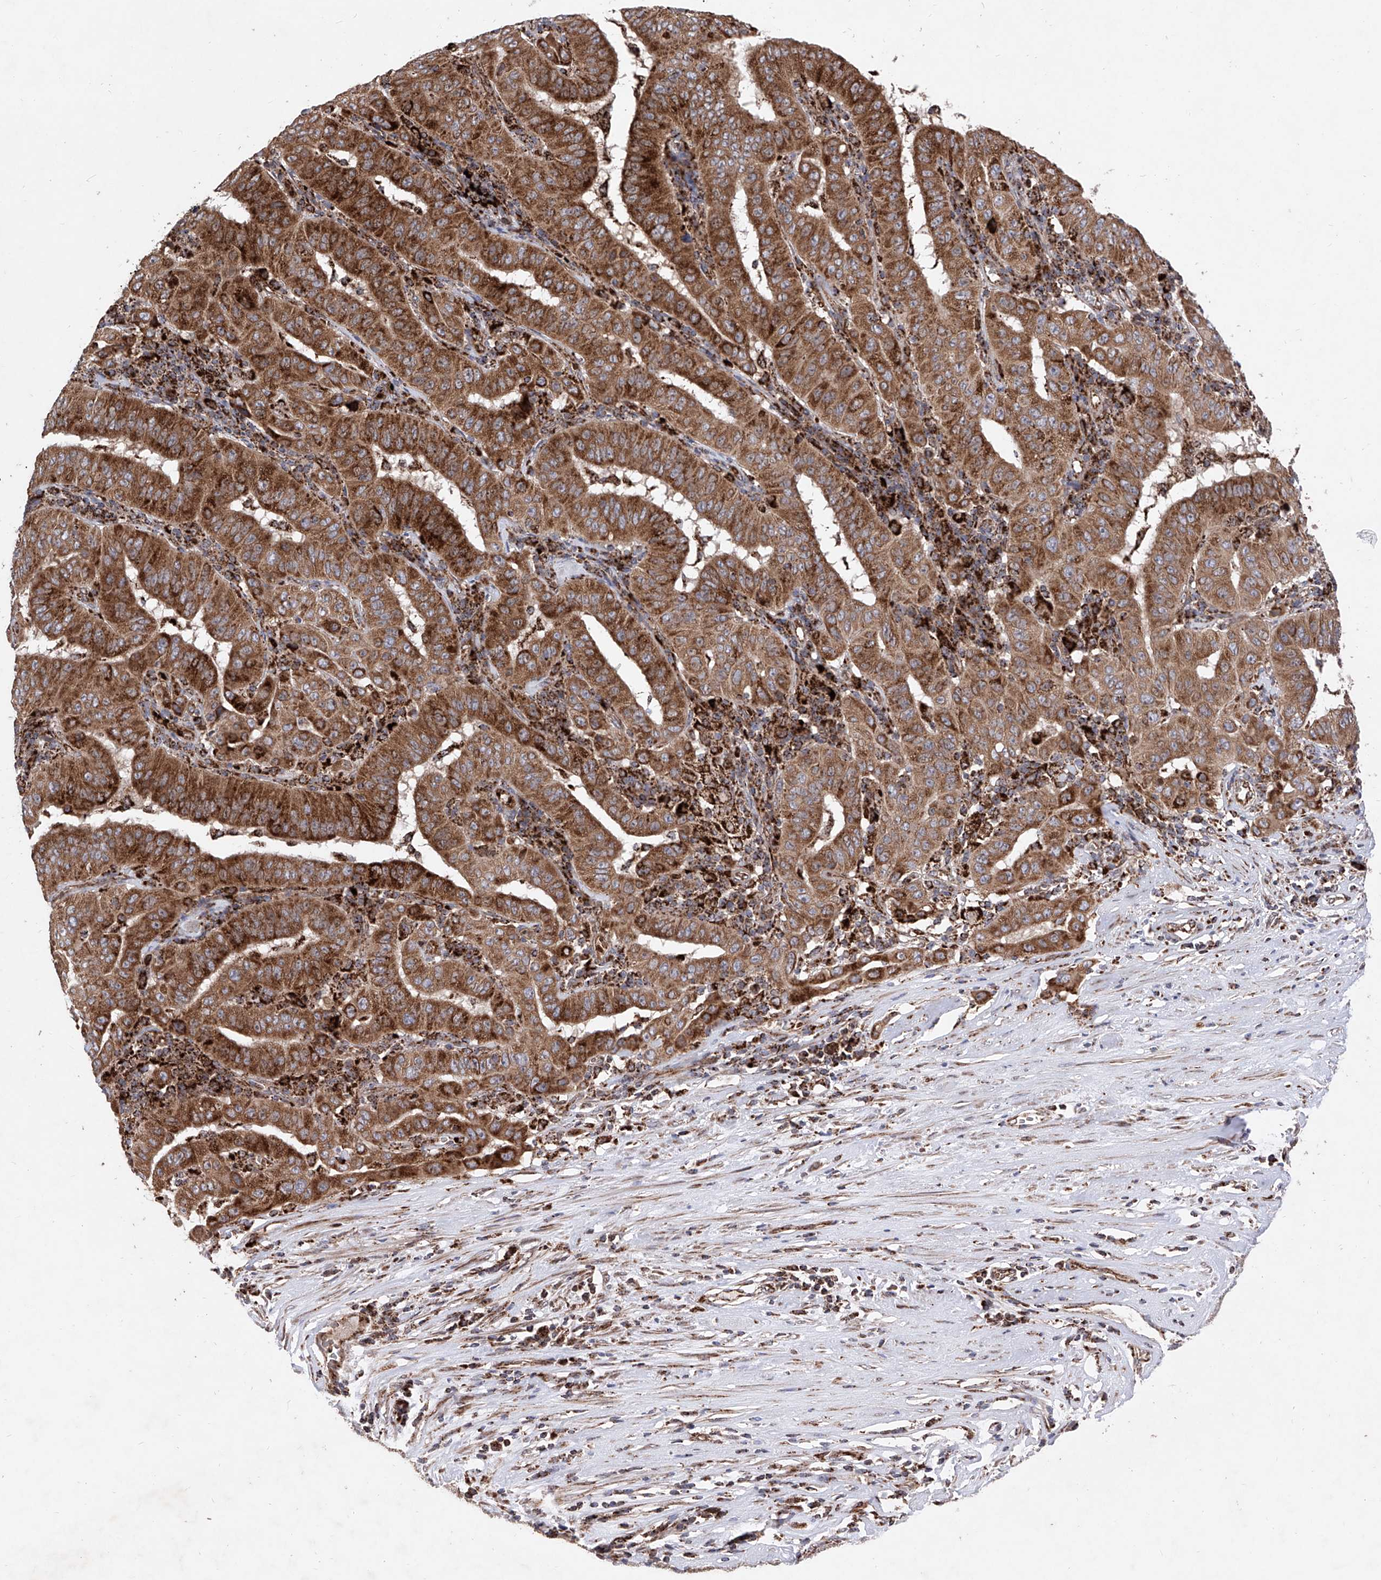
{"staining": {"intensity": "moderate", "quantity": ">75%", "location": "cytoplasmic/membranous"}, "tissue": "pancreatic cancer", "cell_type": "Tumor cells", "image_type": "cancer", "snomed": [{"axis": "morphology", "description": "Adenocarcinoma, NOS"}, {"axis": "topography", "description": "Pancreas"}], "caption": "Immunohistochemical staining of pancreatic cancer (adenocarcinoma) demonstrates moderate cytoplasmic/membranous protein staining in about >75% of tumor cells. The staining was performed using DAB (3,3'-diaminobenzidine), with brown indicating positive protein expression. Nuclei are stained blue with hematoxylin.", "gene": "SEMA6A", "patient": {"sex": "male", "age": 63}}